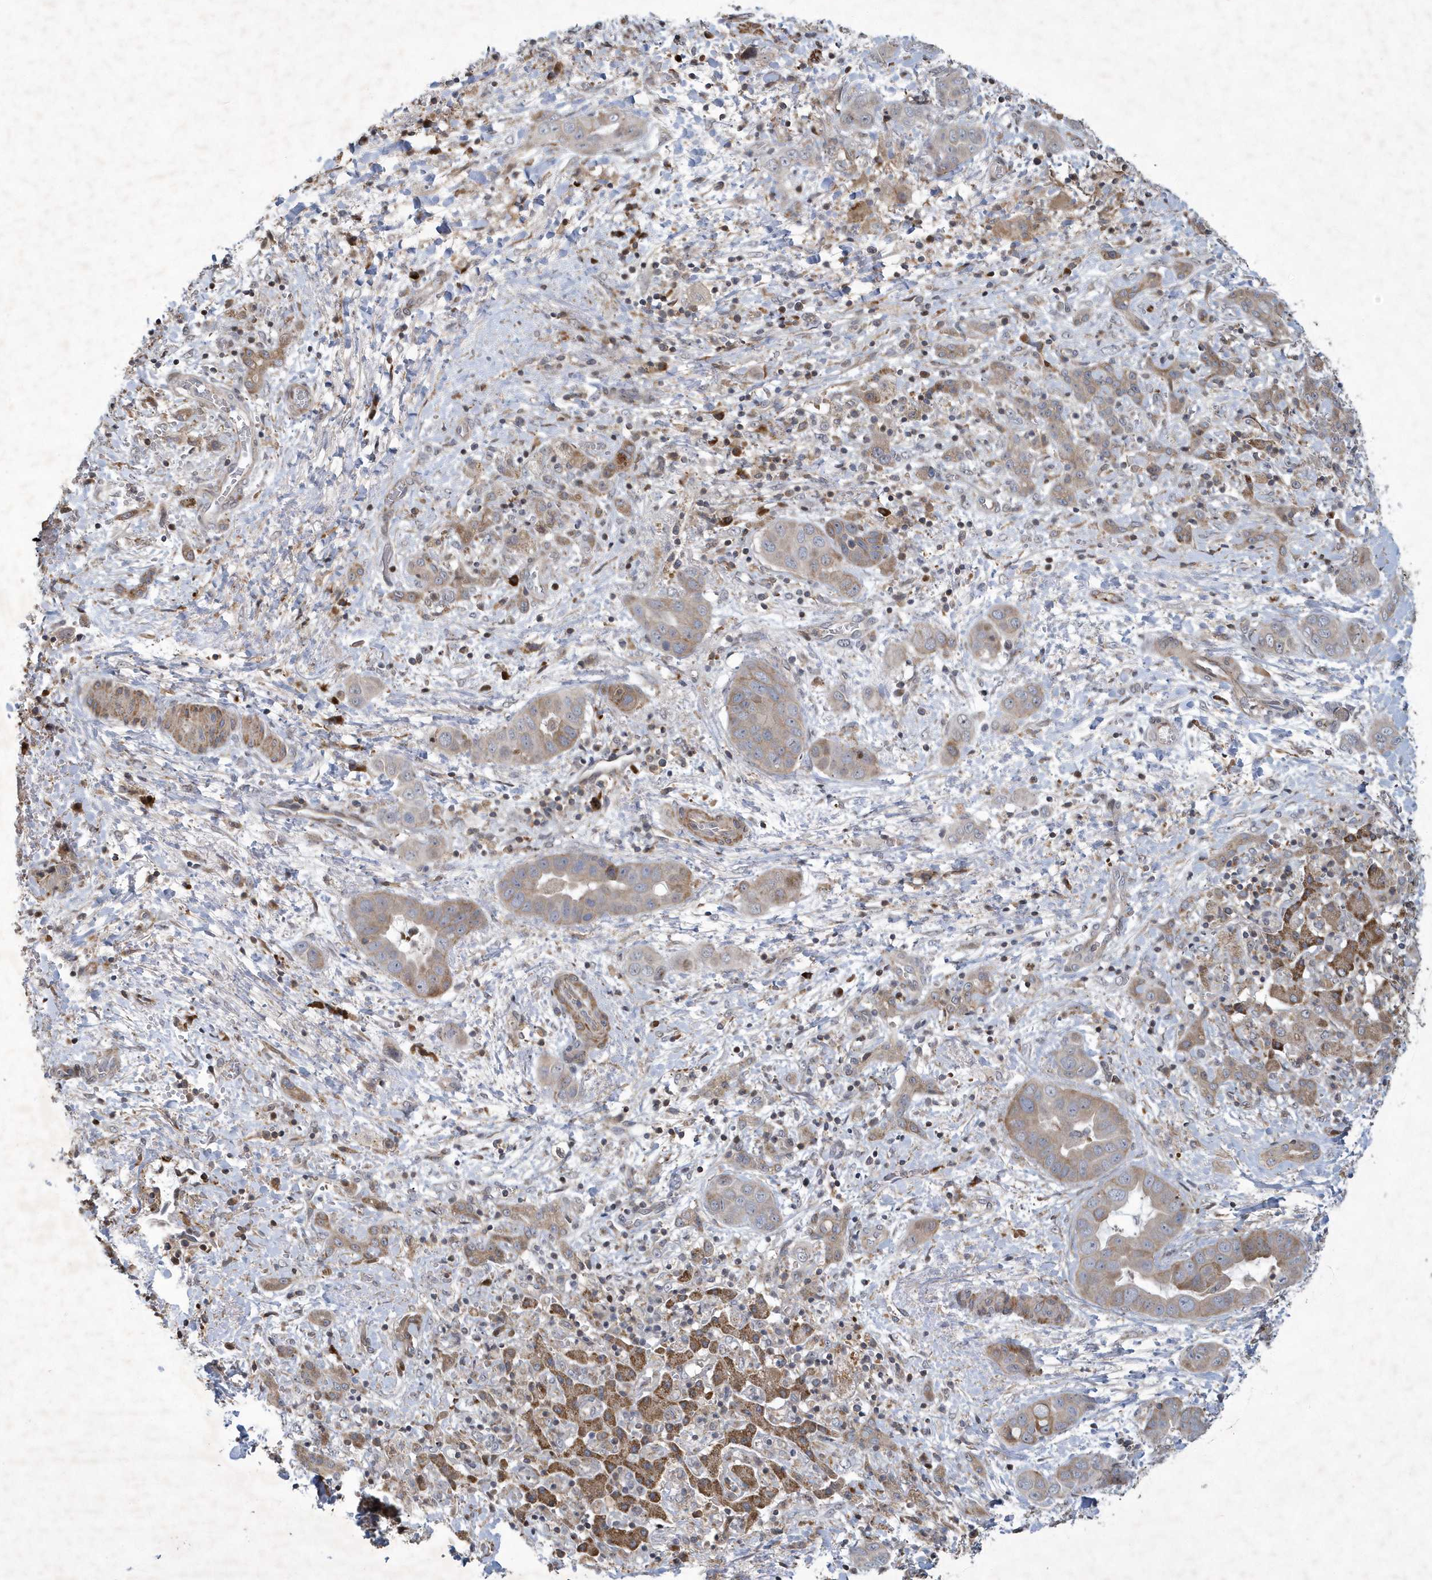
{"staining": {"intensity": "weak", "quantity": "25%-75%", "location": "cytoplasmic/membranous"}, "tissue": "liver cancer", "cell_type": "Tumor cells", "image_type": "cancer", "snomed": [{"axis": "morphology", "description": "Cholangiocarcinoma"}, {"axis": "topography", "description": "Liver"}], "caption": "The photomicrograph displays immunohistochemical staining of liver cancer. There is weak cytoplasmic/membranous staining is present in approximately 25%-75% of tumor cells.", "gene": "N4BP2", "patient": {"sex": "female", "age": 52}}